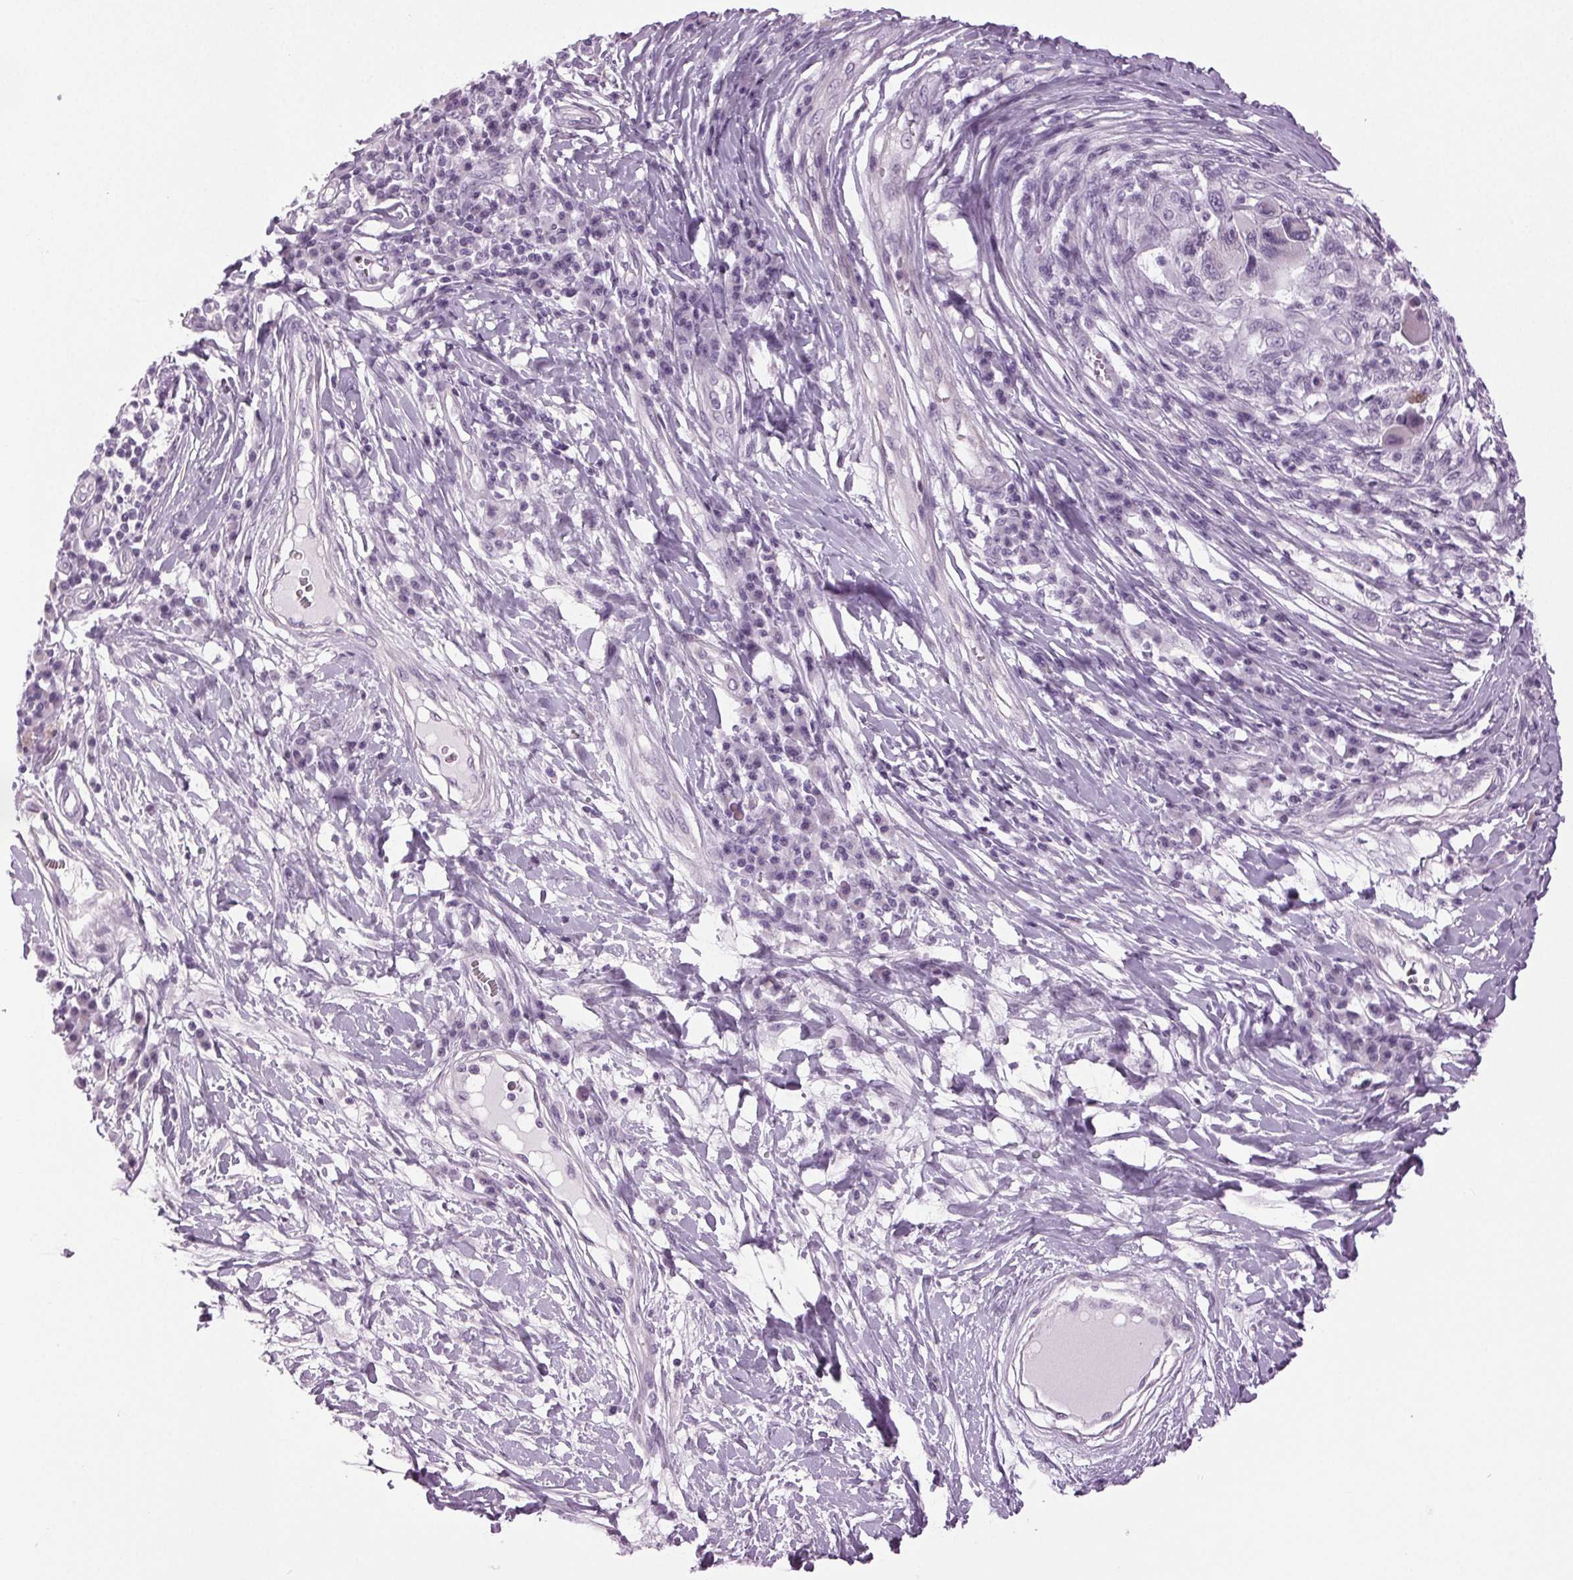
{"staining": {"intensity": "negative", "quantity": "none", "location": "none"}, "tissue": "melanoma", "cell_type": "Tumor cells", "image_type": "cancer", "snomed": [{"axis": "morphology", "description": "Malignant melanoma, NOS"}, {"axis": "topography", "description": "Skin"}], "caption": "Tumor cells are negative for protein expression in human melanoma. (DAB (3,3'-diaminobenzidine) immunohistochemistry with hematoxylin counter stain).", "gene": "DNAH12", "patient": {"sex": "male", "age": 53}}